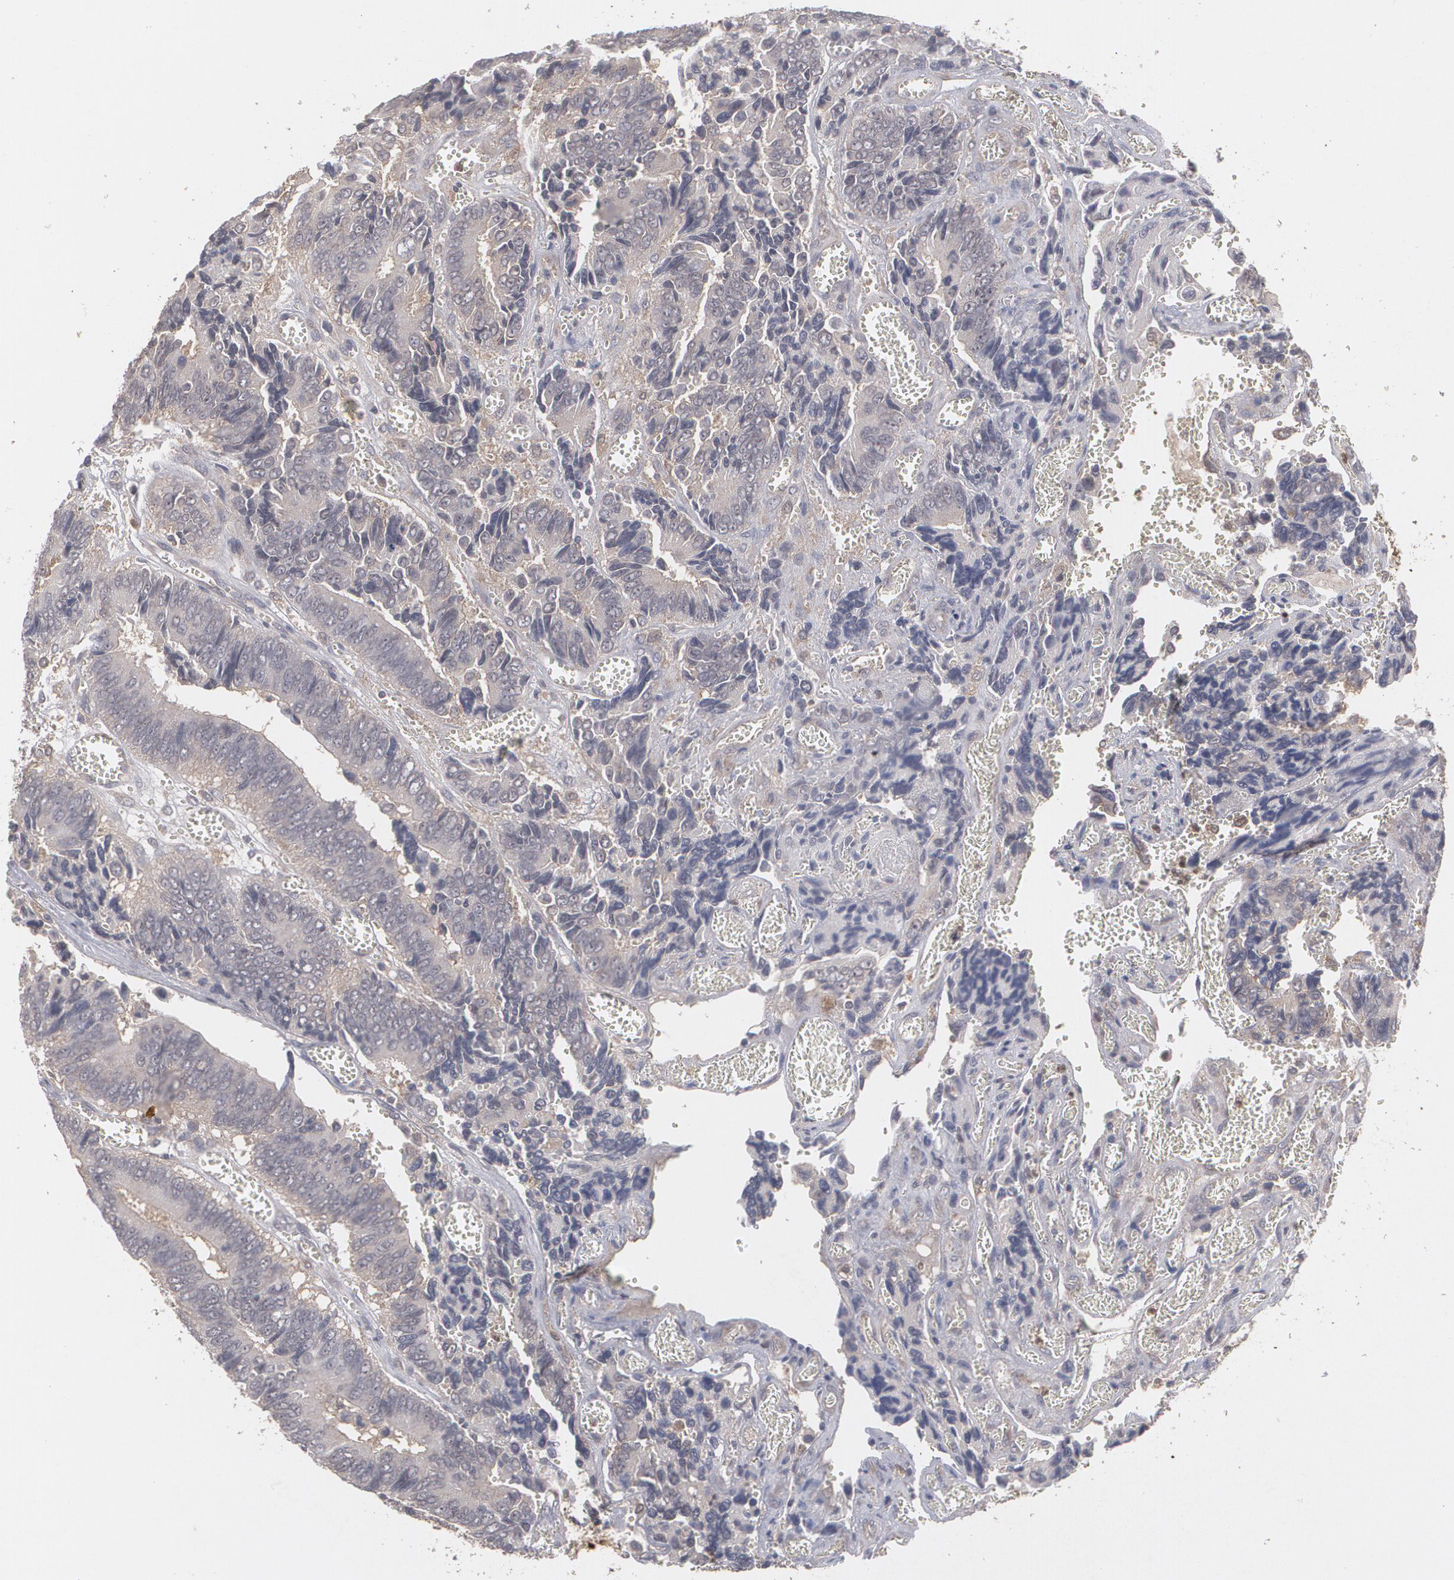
{"staining": {"intensity": "negative", "quantity": "none", "location": "none"}, "tissue": "colorectal cancer", "cell_type": "Tumor cells", "image_type": "cancer", "snomed": [{"axis": "morphology", "description": "Adenocarcinoma, NOS"}, {"axis": "topography", "description": "Colon"}], "caption": "DAB (3,3'-diaminobenzidine) immunohistochemical staining of human colorectal adenocarcinoma demonstrates no significant positivity in tumor cells.", "gene": "HTT", "patient": {"sex": "male", "age": 72}}